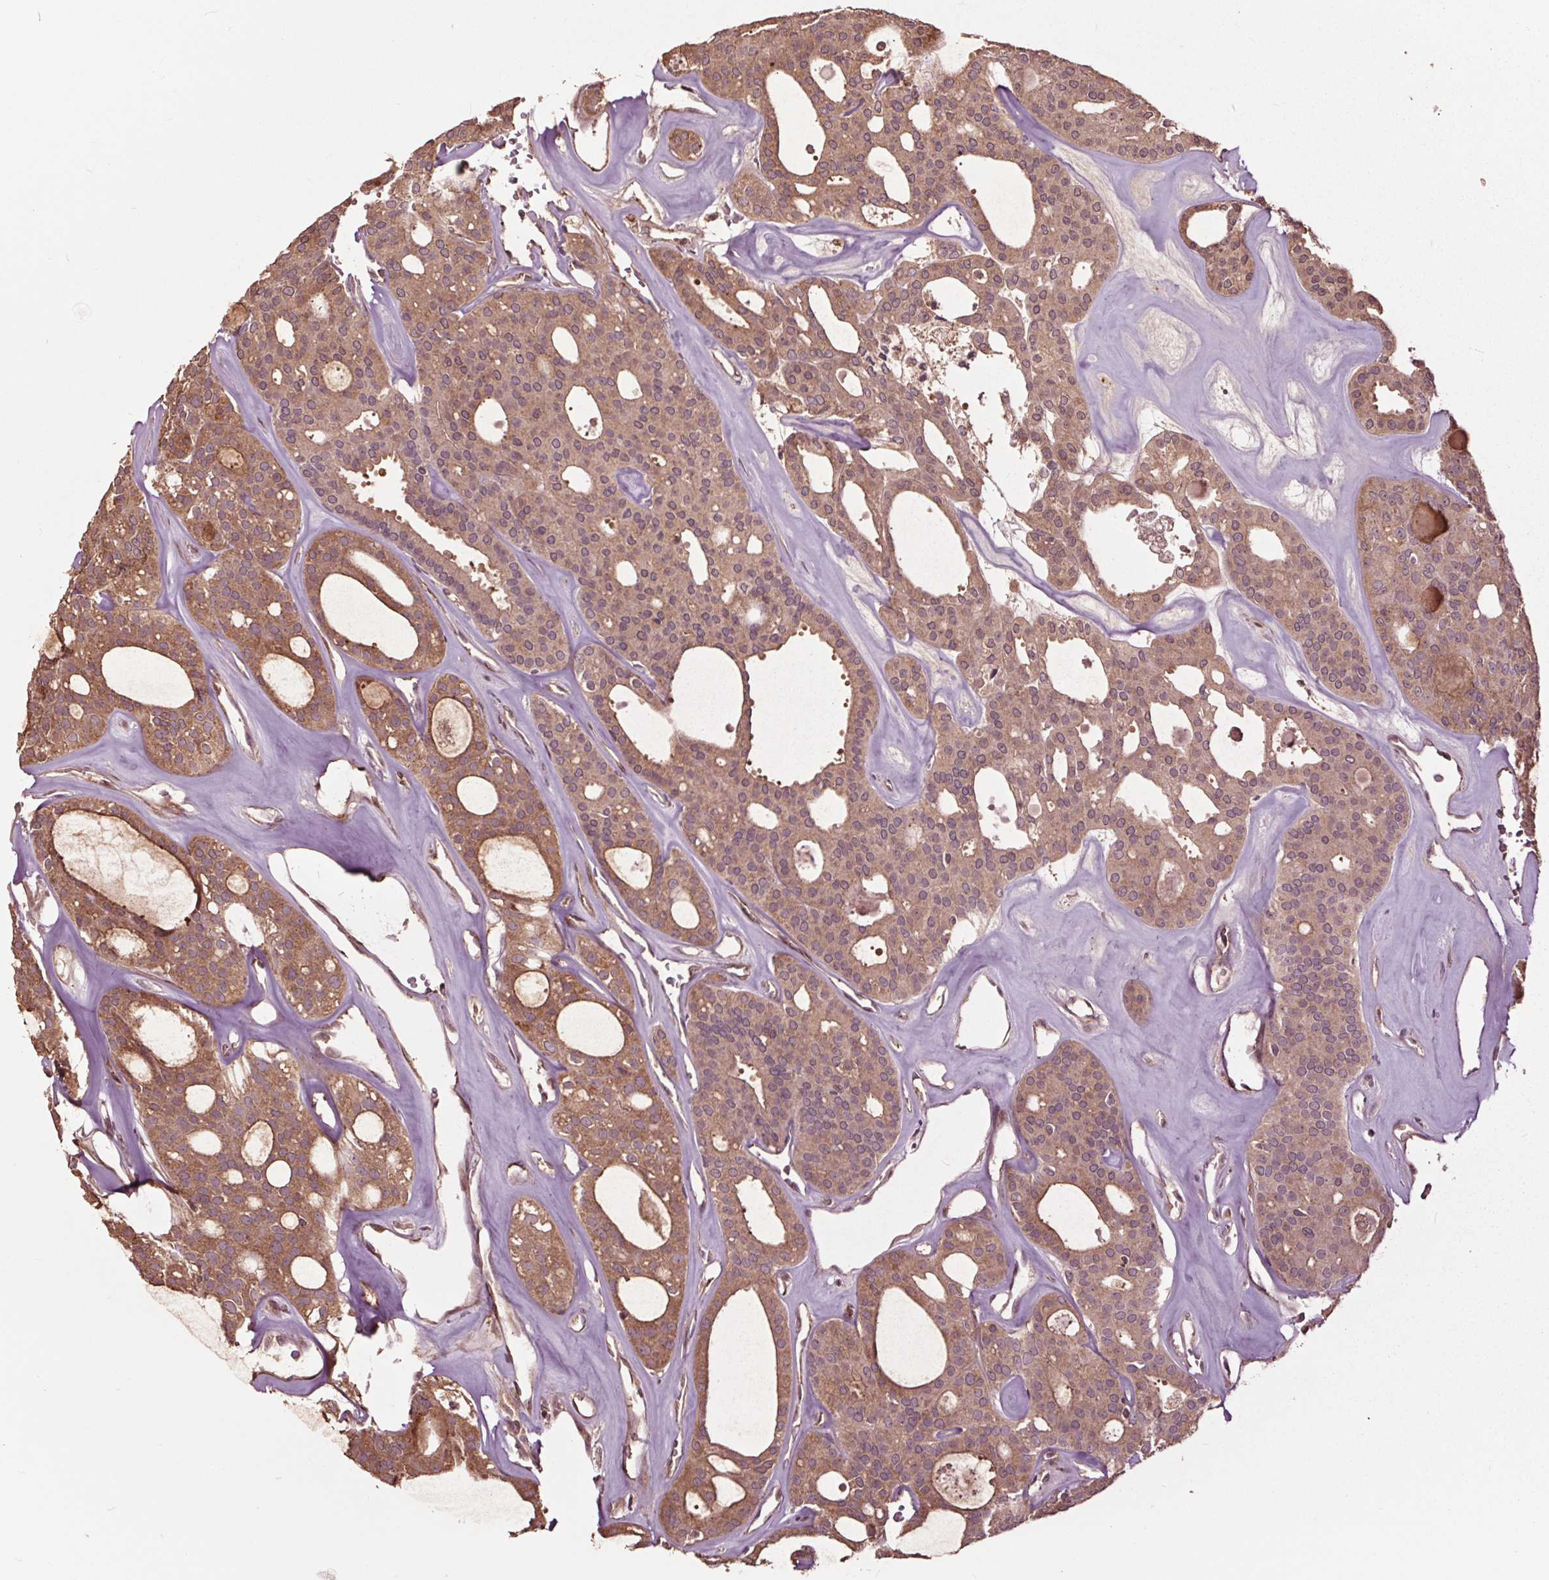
{"staining": {"intensity": "weak", "quantity": ">75%", "location": "cytoplasmic/membranous,nuclear"}, "tissue": "thyroid cancer", "cell_type": "Tumor cells", "image_type": "cancer", "snomed": [{"axis": "morphology", "description": "Follicular adenoma carcinoma, NOS"}, {"axis": "topography", "description": "Thyroid gland"}], "caption": "A brown stain highlights weak cytoplasmic/membranous and nuclear positivity of a protein in human thyroid follicular adenoma carcinoma tumor cells.", "gene": "CEP95", "patient": {"sex": "male", "age": 75}}